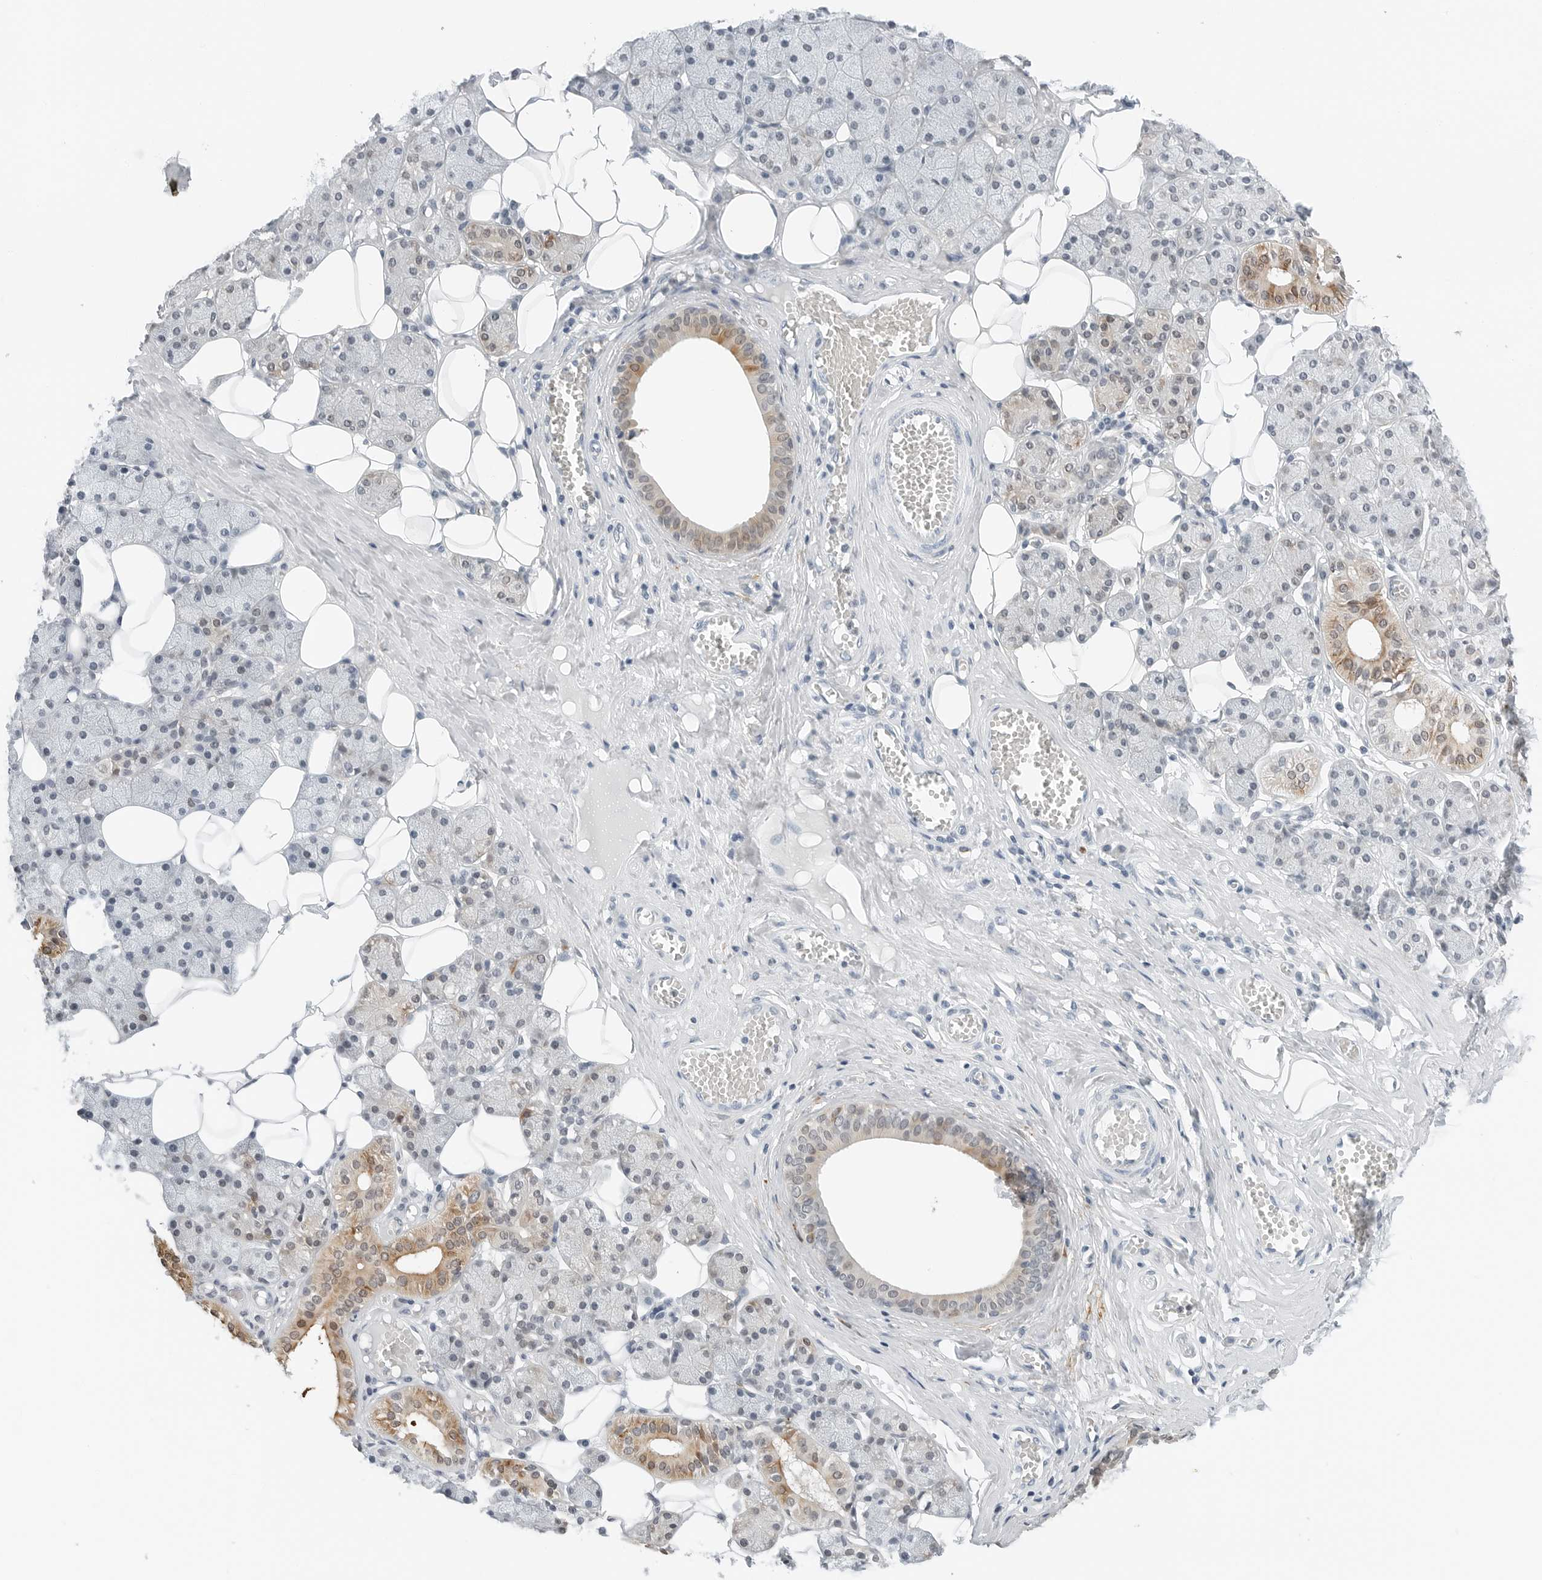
{"staining": {"intensity": "moderate", "quantity": "<25%", "location": "cytoplasmic/membranous"}, "tissue": "salivary gland", "cell_type": "Glandular cells", "image_type": "normal", "snomed": [{"axis": "morphology", "description": "Normal tissue, NOS"}, {"axis": "topography", "description": "Salivary gland"}], "caption": "About <25% of glandular cells in normal human salivary gland show moderate cytoplasmic/membranous protein staining as visualized by brown immunohistochemical staining.", "gene": "P4HA2", "patient": {"sex": "female", "age": 33}}